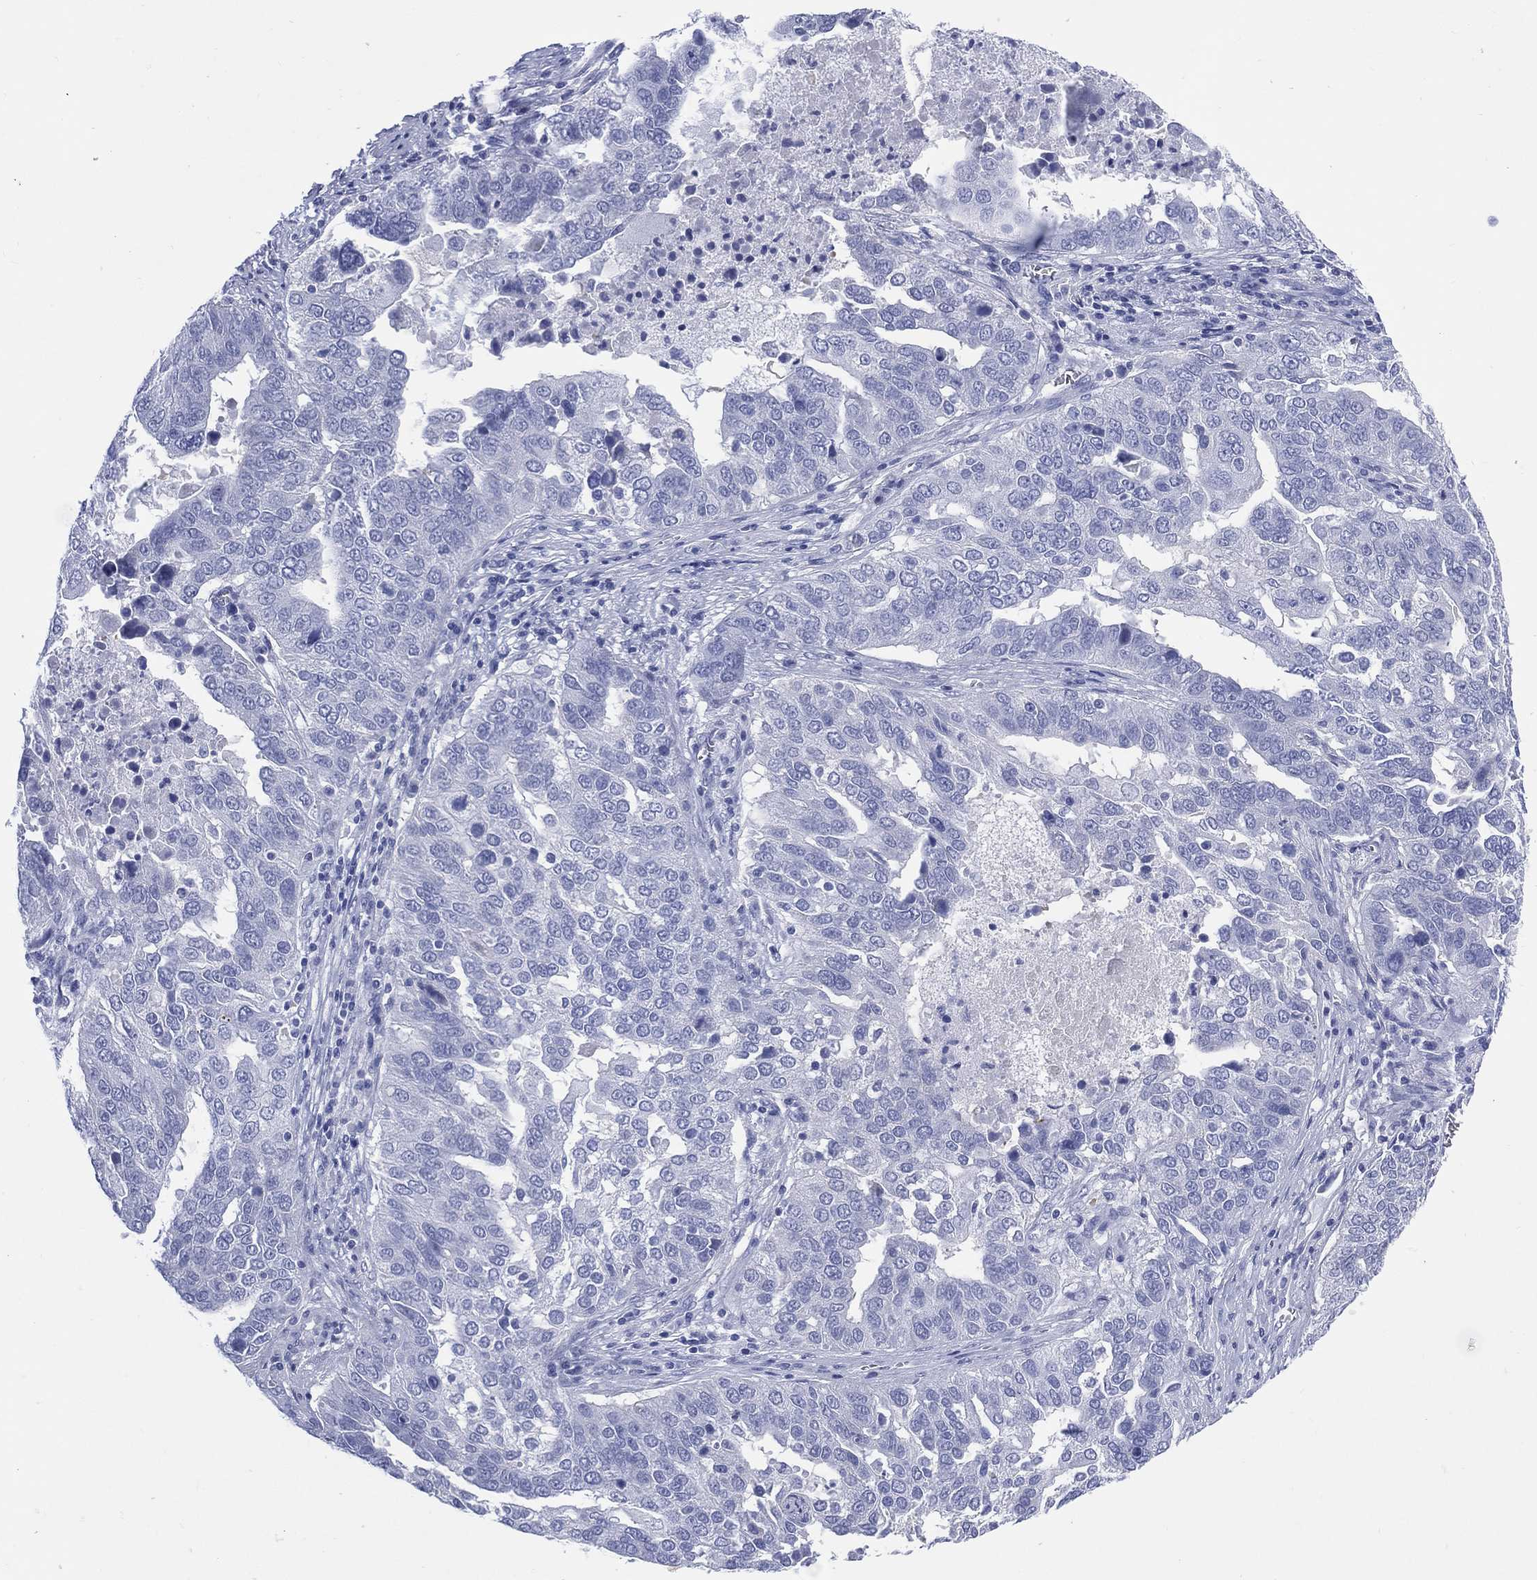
{"staining": {"intensity": "negative", "quantity": "none", "location": "none"}, "tissue": "ovarian cancer", "cell_type": "Tumor cells", "image_type": "cancer", "snomed": [{"axis": "morphology", "description": "Carcinoma, endometroid"}, {"axis": "topography", "description": "Soft tissue"}, {"axis": "topography", "description": "Ovary"}], "caption": "Tumor cells show no significant protein expression in ovarian cancer. (DAB (3,3'-diaminobenzidine) immunohistochemistry (IHC) with hematoxylin counter stain).", "gene": "LRRD1", "patient": {"sex": "female", "age": 52}}